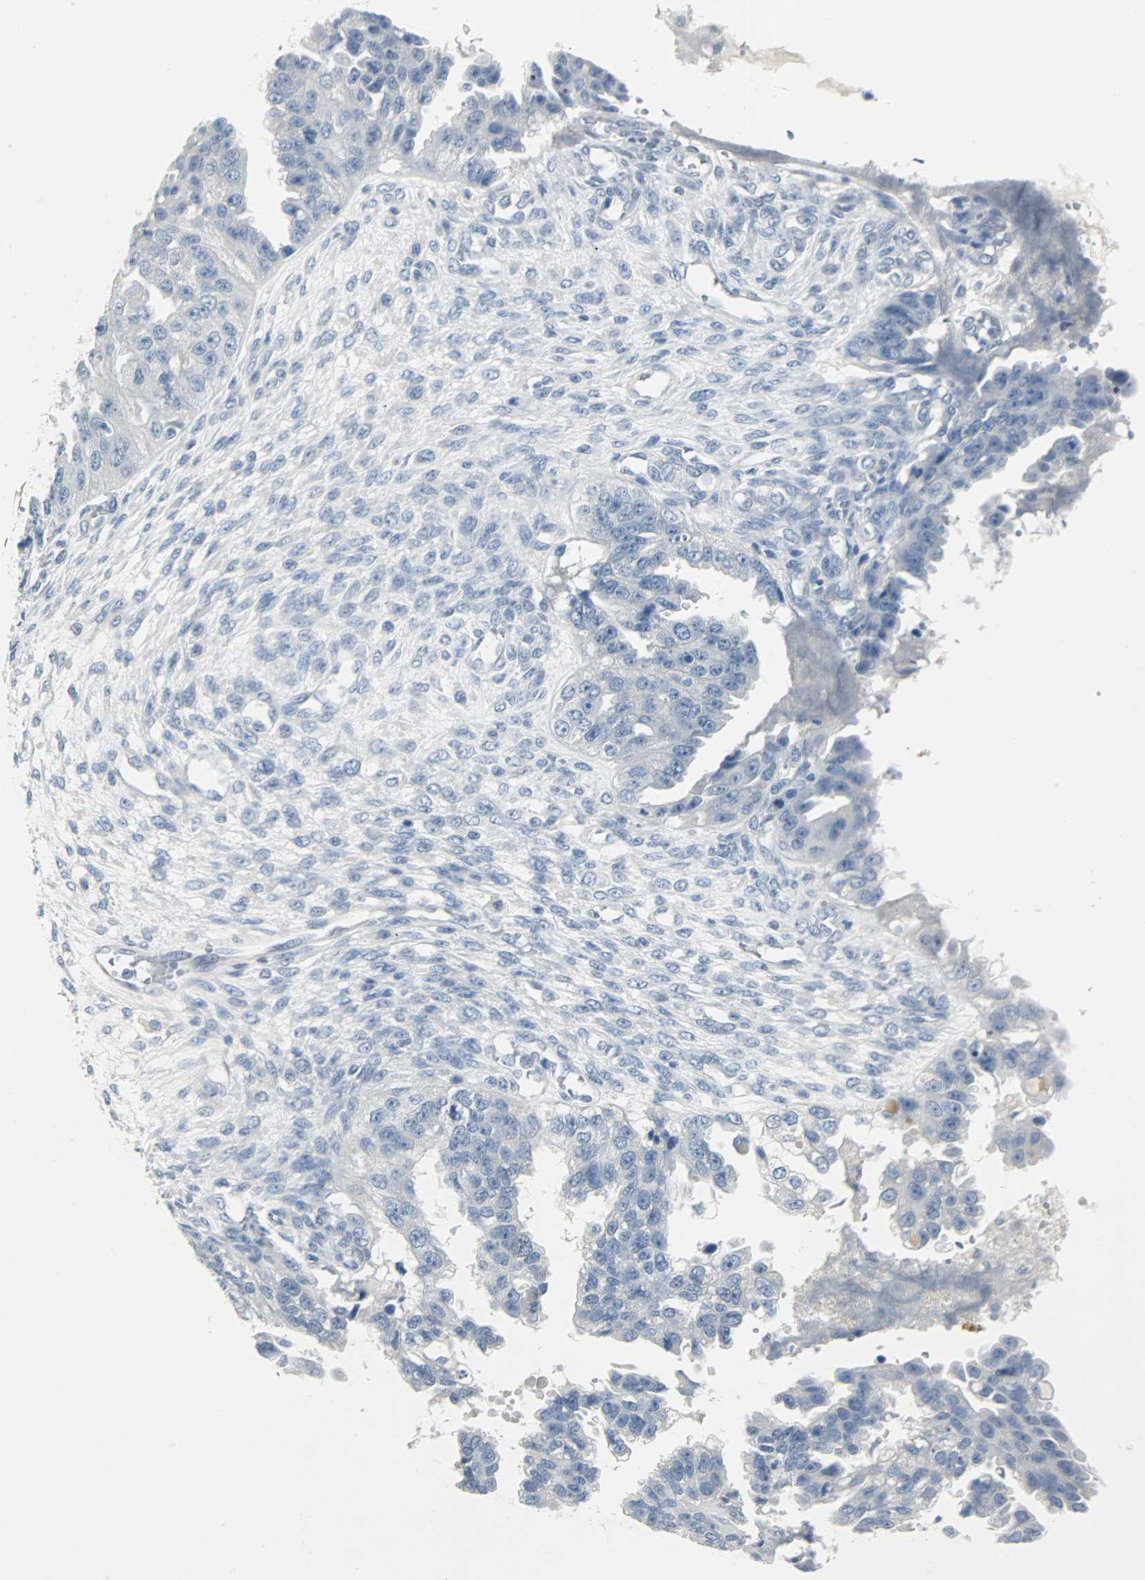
{"staining": {"intensity": "negative", "quantity": "none", "location": "none"}, "tissue": "ovarian cancer", "cell_type": "Tumor cells", "image_type": "cancer", "snomed": [{"axis": "morphology", "description": "Cystadenocarcinoma, serous, NOS"}, {"axis": "topography", "description": "Ovary"}], "caption": "A high-resolution photomicrograph shows IHC staining of ovarian cancer (serous cystadenocarcinoma), which exhibits no significant staining in tumor cells.", "gene": "KIT", "patient": {"sex": "female", "age": 58}}